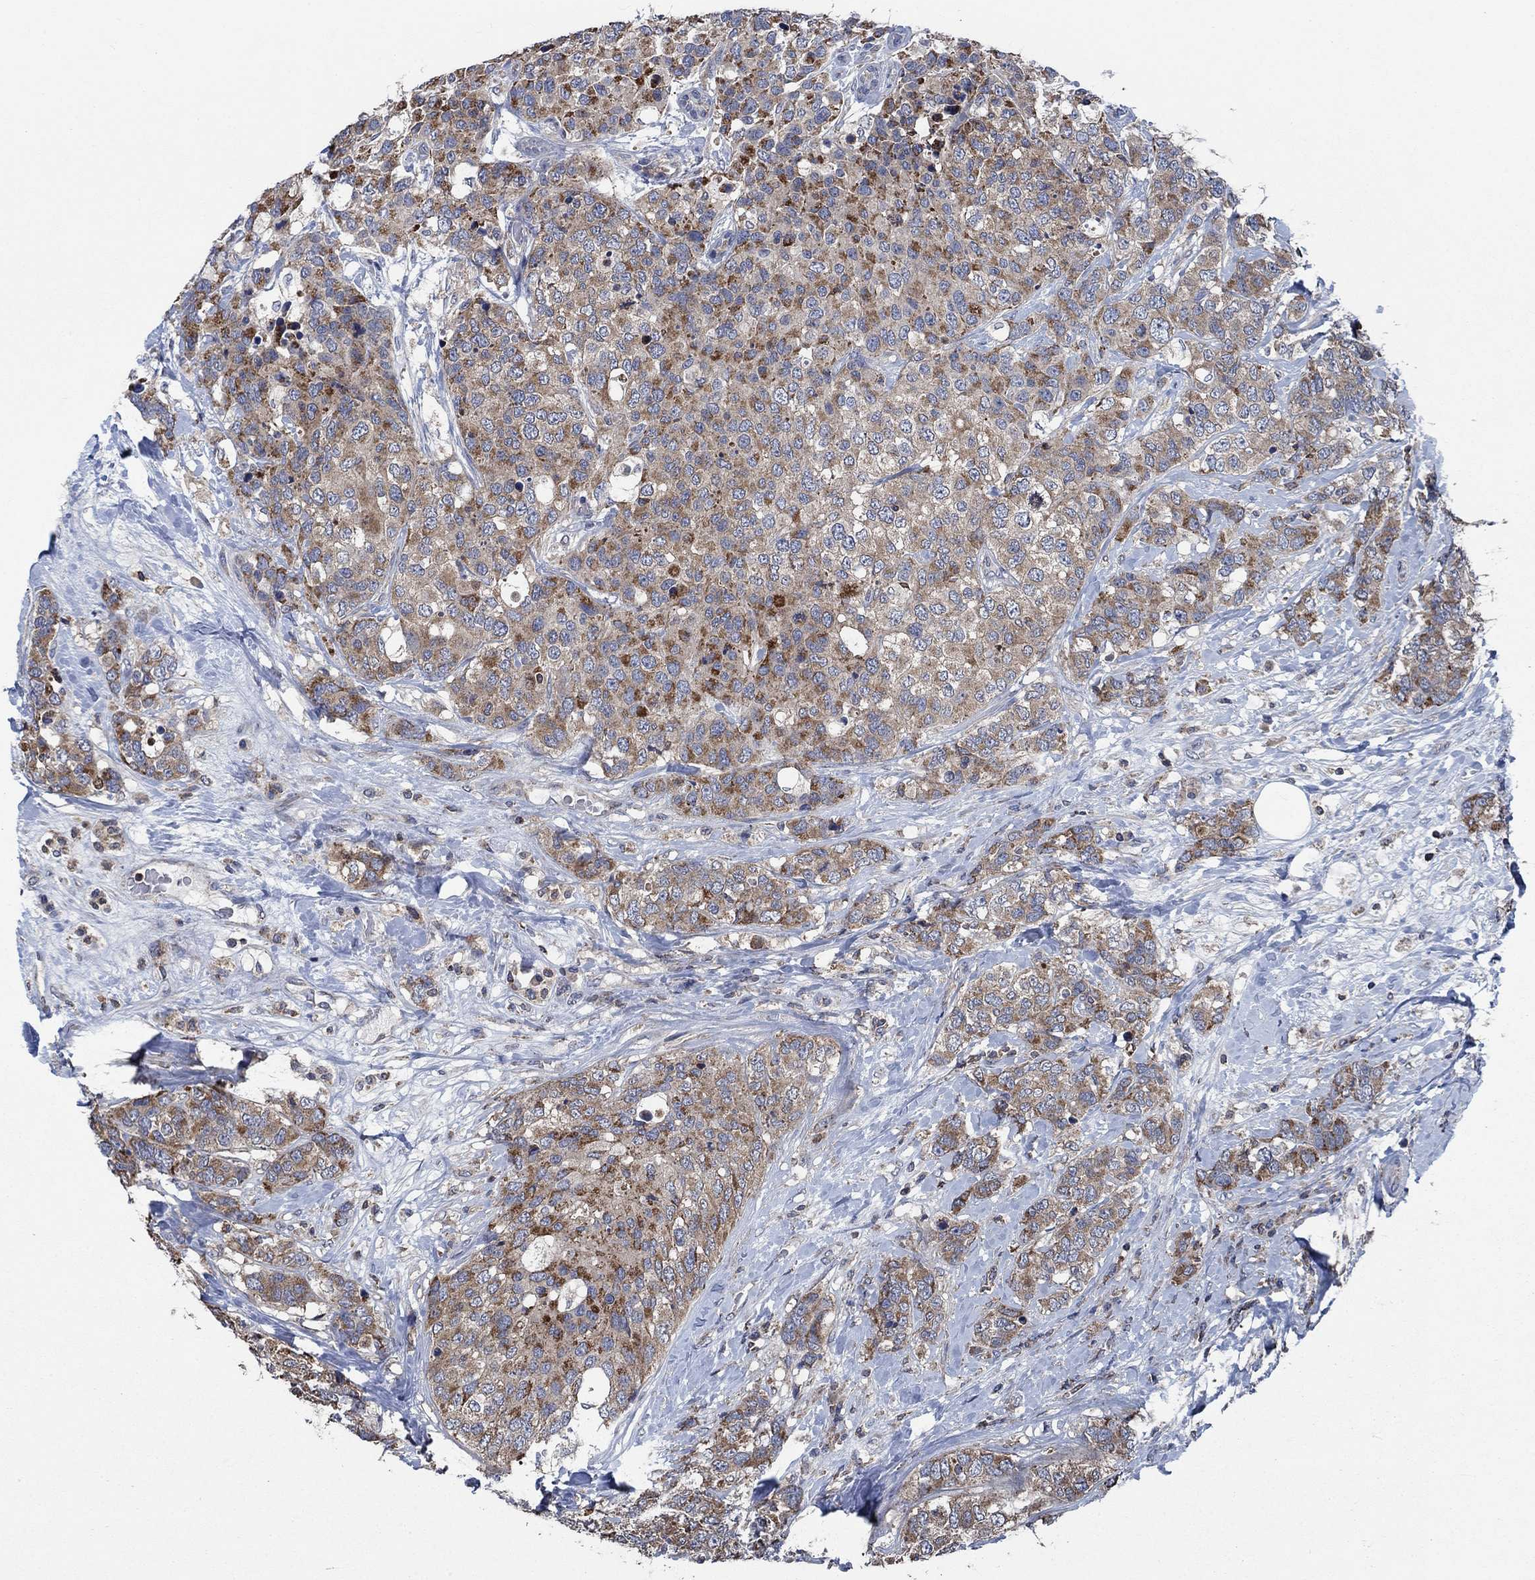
{"staining": {"intensity": "moderate", "quantity": ">75%", "location": "cytoplasmic/membranous"}, "tissue": "breast cancer", "cell_type": "Tumor cells", "image_type": "cancer", "snomed": [{"axis": "morphology", "description": "Lobular carcinoma"}, {"axis": "topography", "description": "Breast"}], "caption": "Protein expression analysis of human lobular carcinoma (breast) reveals moderate cytoplasmic/membranous expression in about >75% of tumor cells.", "gene": "STXBP6", "patient": {"sex": "female", "age": 59}}